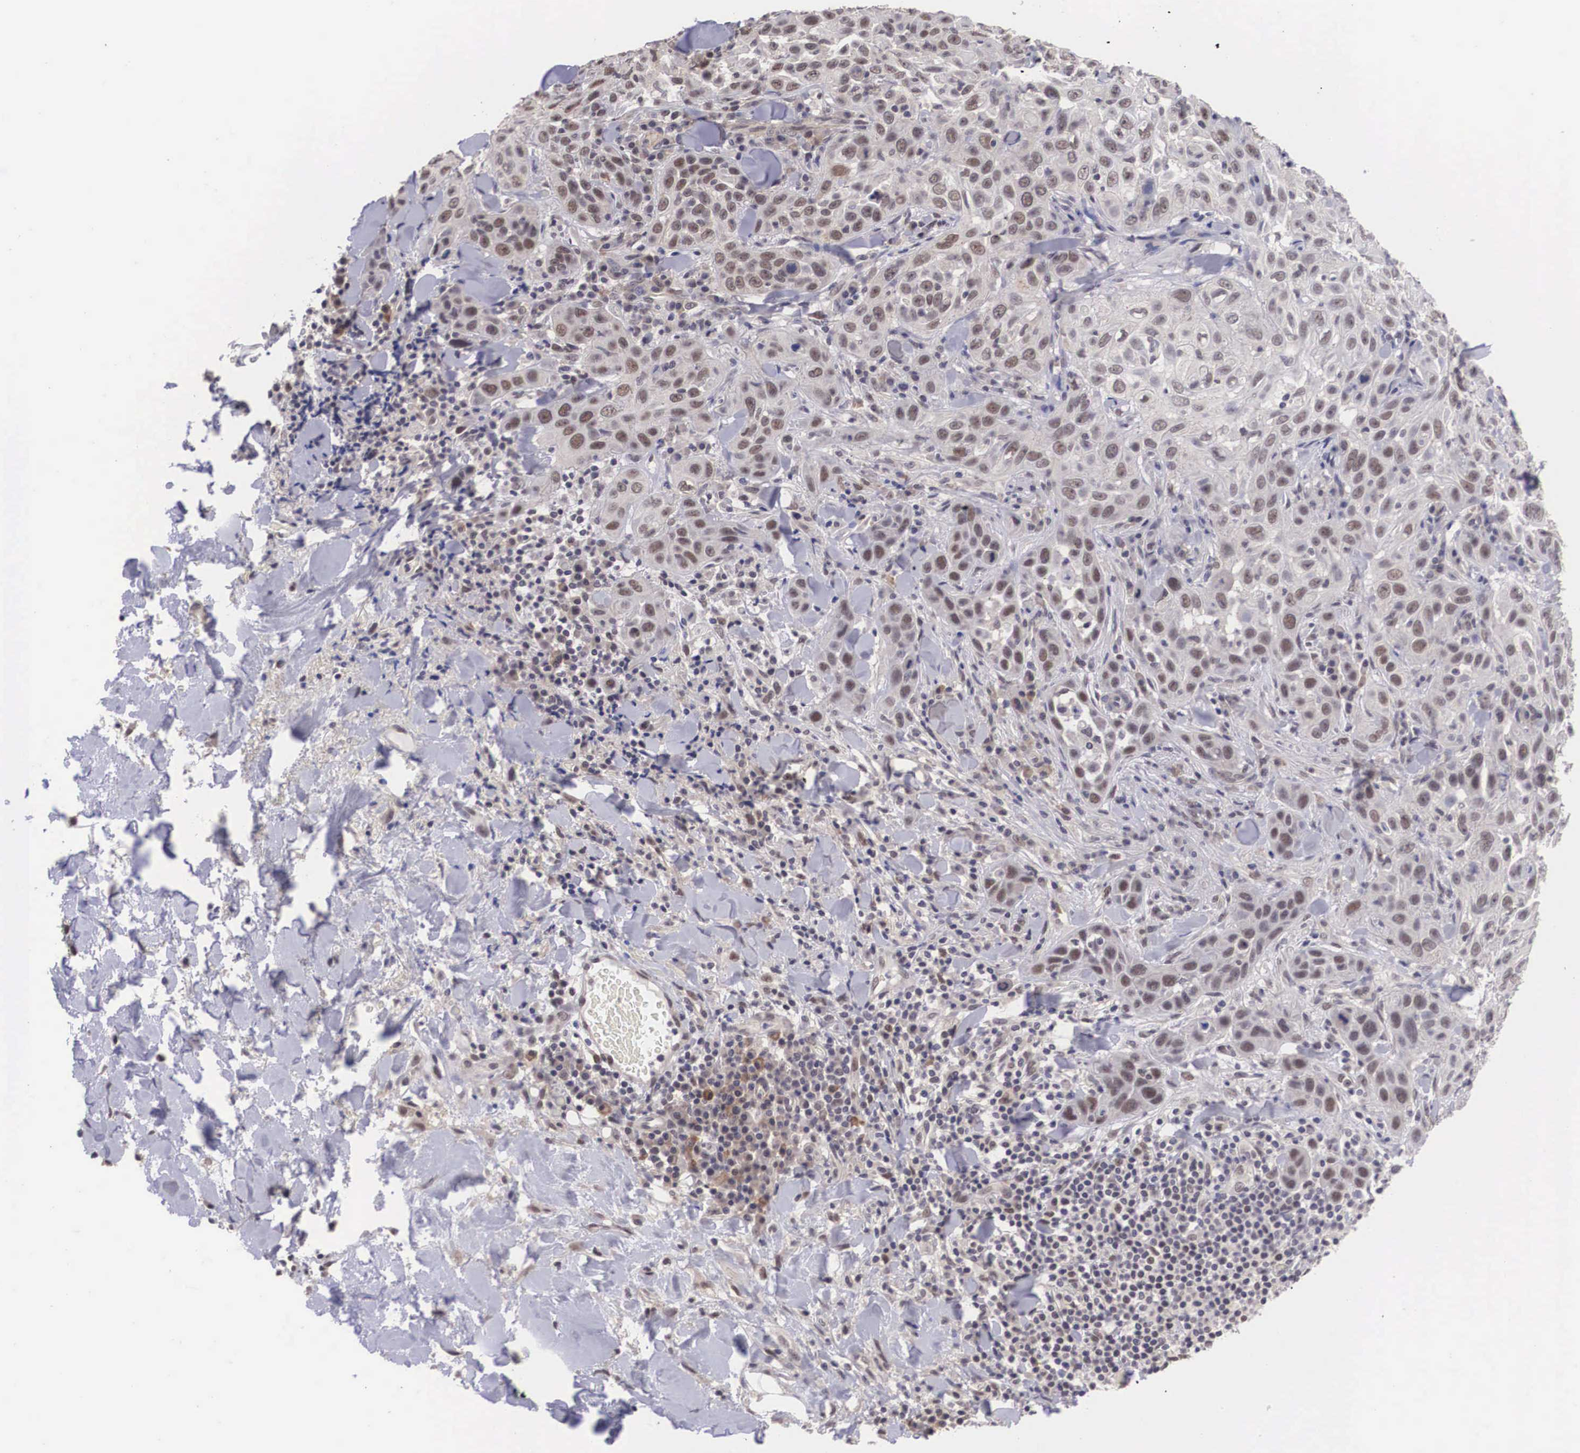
{"staining": {"intensity": "weak", "quantity": "<25%", "location": "nuclear"}, "tissue": "skin cancer", "cell_type": "Tumor cells", "image_type": "cancer", "snomed": [{"axis": "morphology", "description": "Squamous cell carcinoma, NOS"}, {"axis": "topography", "description": "Skin"}], "caption": "This is an immunohistochemistry (IHC) image of skin cancer (squamous cell carcinoma). There is no staining in tumor cells.", "gene": "ZNF275", "patient": {"sex": "male", "age": 84}}